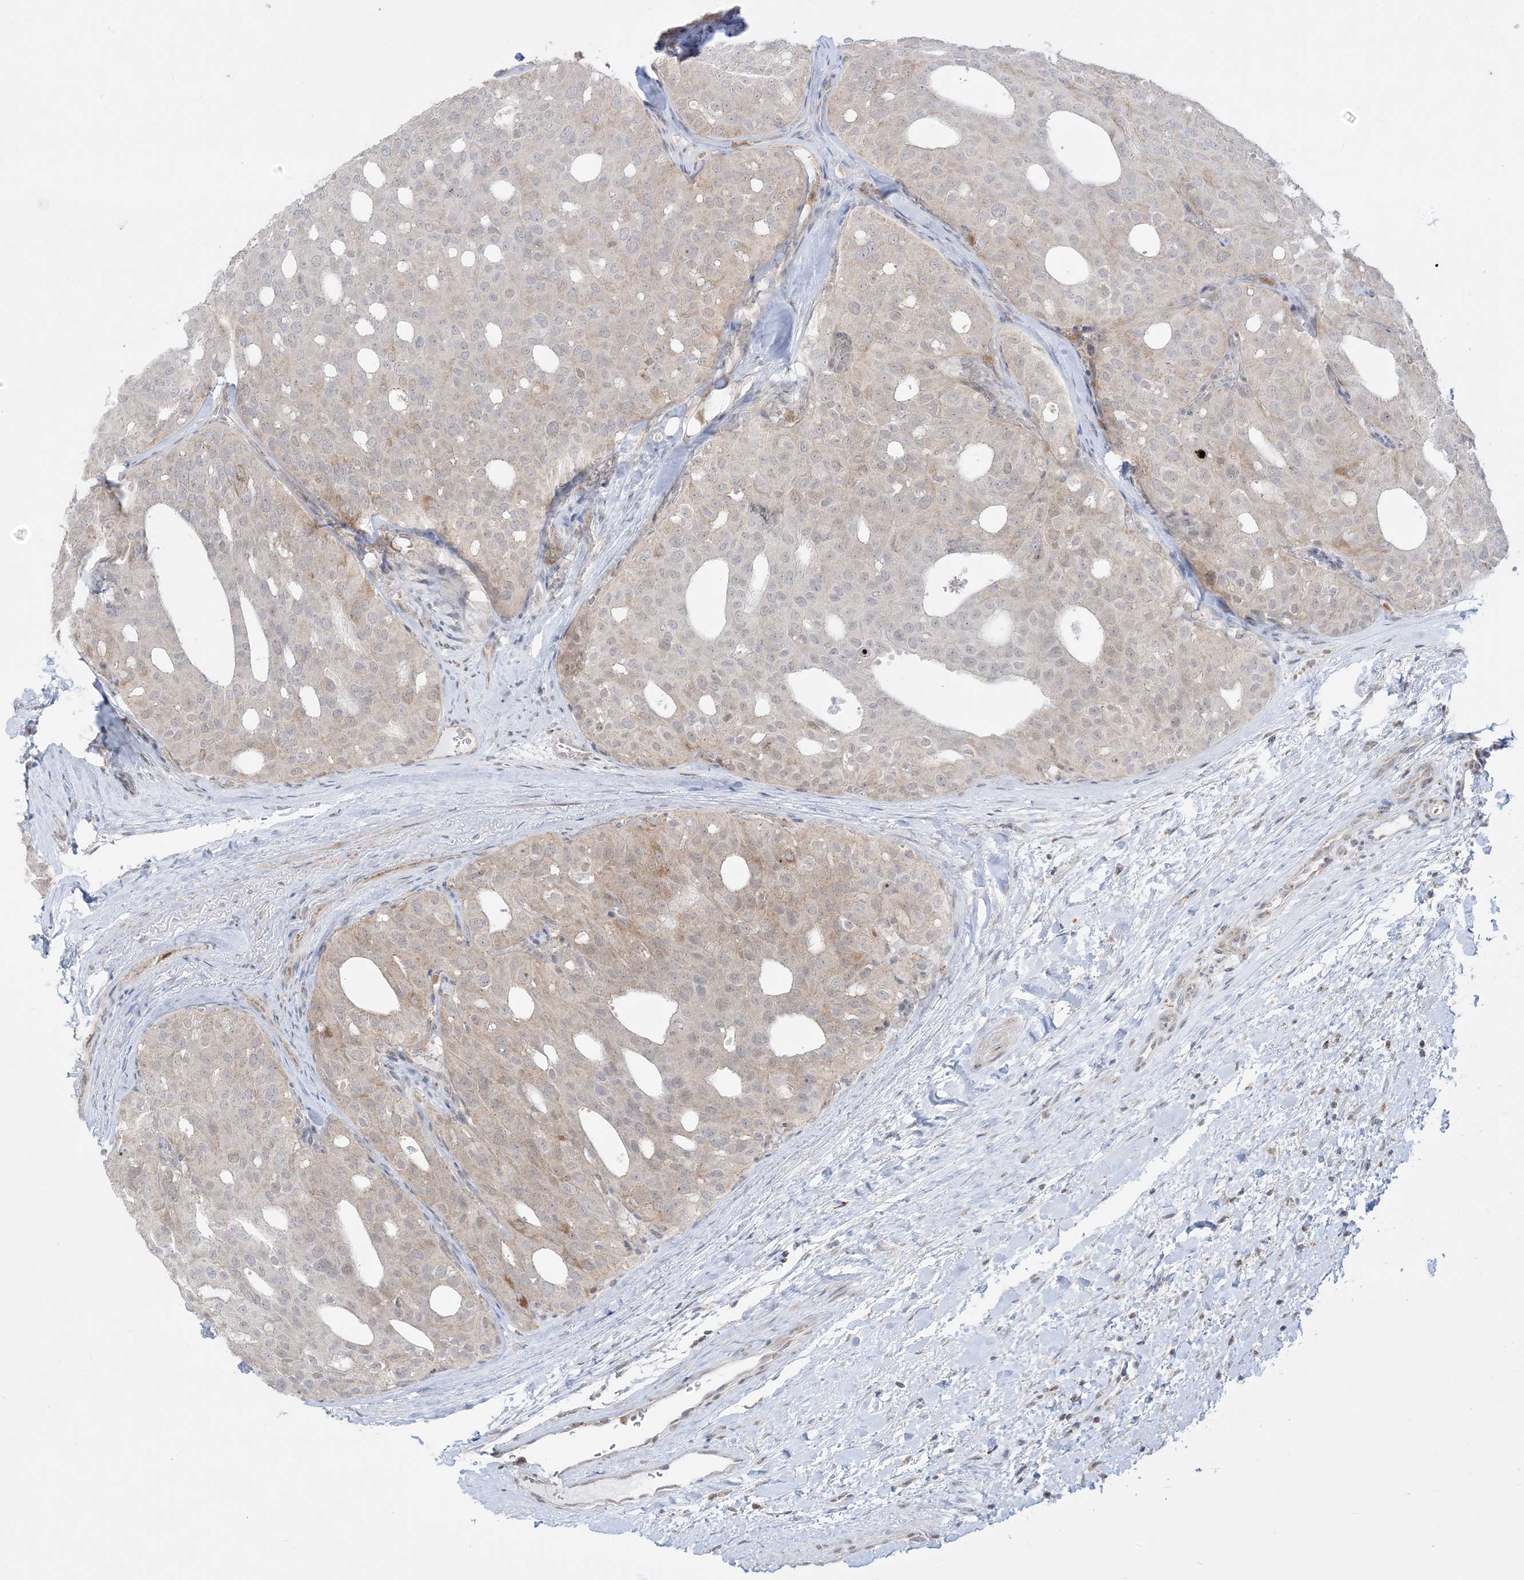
{"staining": {"intensity": "negative", "quantity": "none", "location": "none"}, "tissue": "thyroid cancer", "cell_type": "Tumor cells", "image_type": "cancer", "snomed": [{"axis": "morphology", "description": "Follicular adenoma carcinoma, NOS"}, {"axis": "topography", "description": "Thyroid gland"}], "caption": "Human follicular adenoma carcinoma (thyroid) stained for a protein using IHC displays no positivity in tumor cells.", "gene": "KANSL3", "patient": {"sex": "male", "age": 75}}